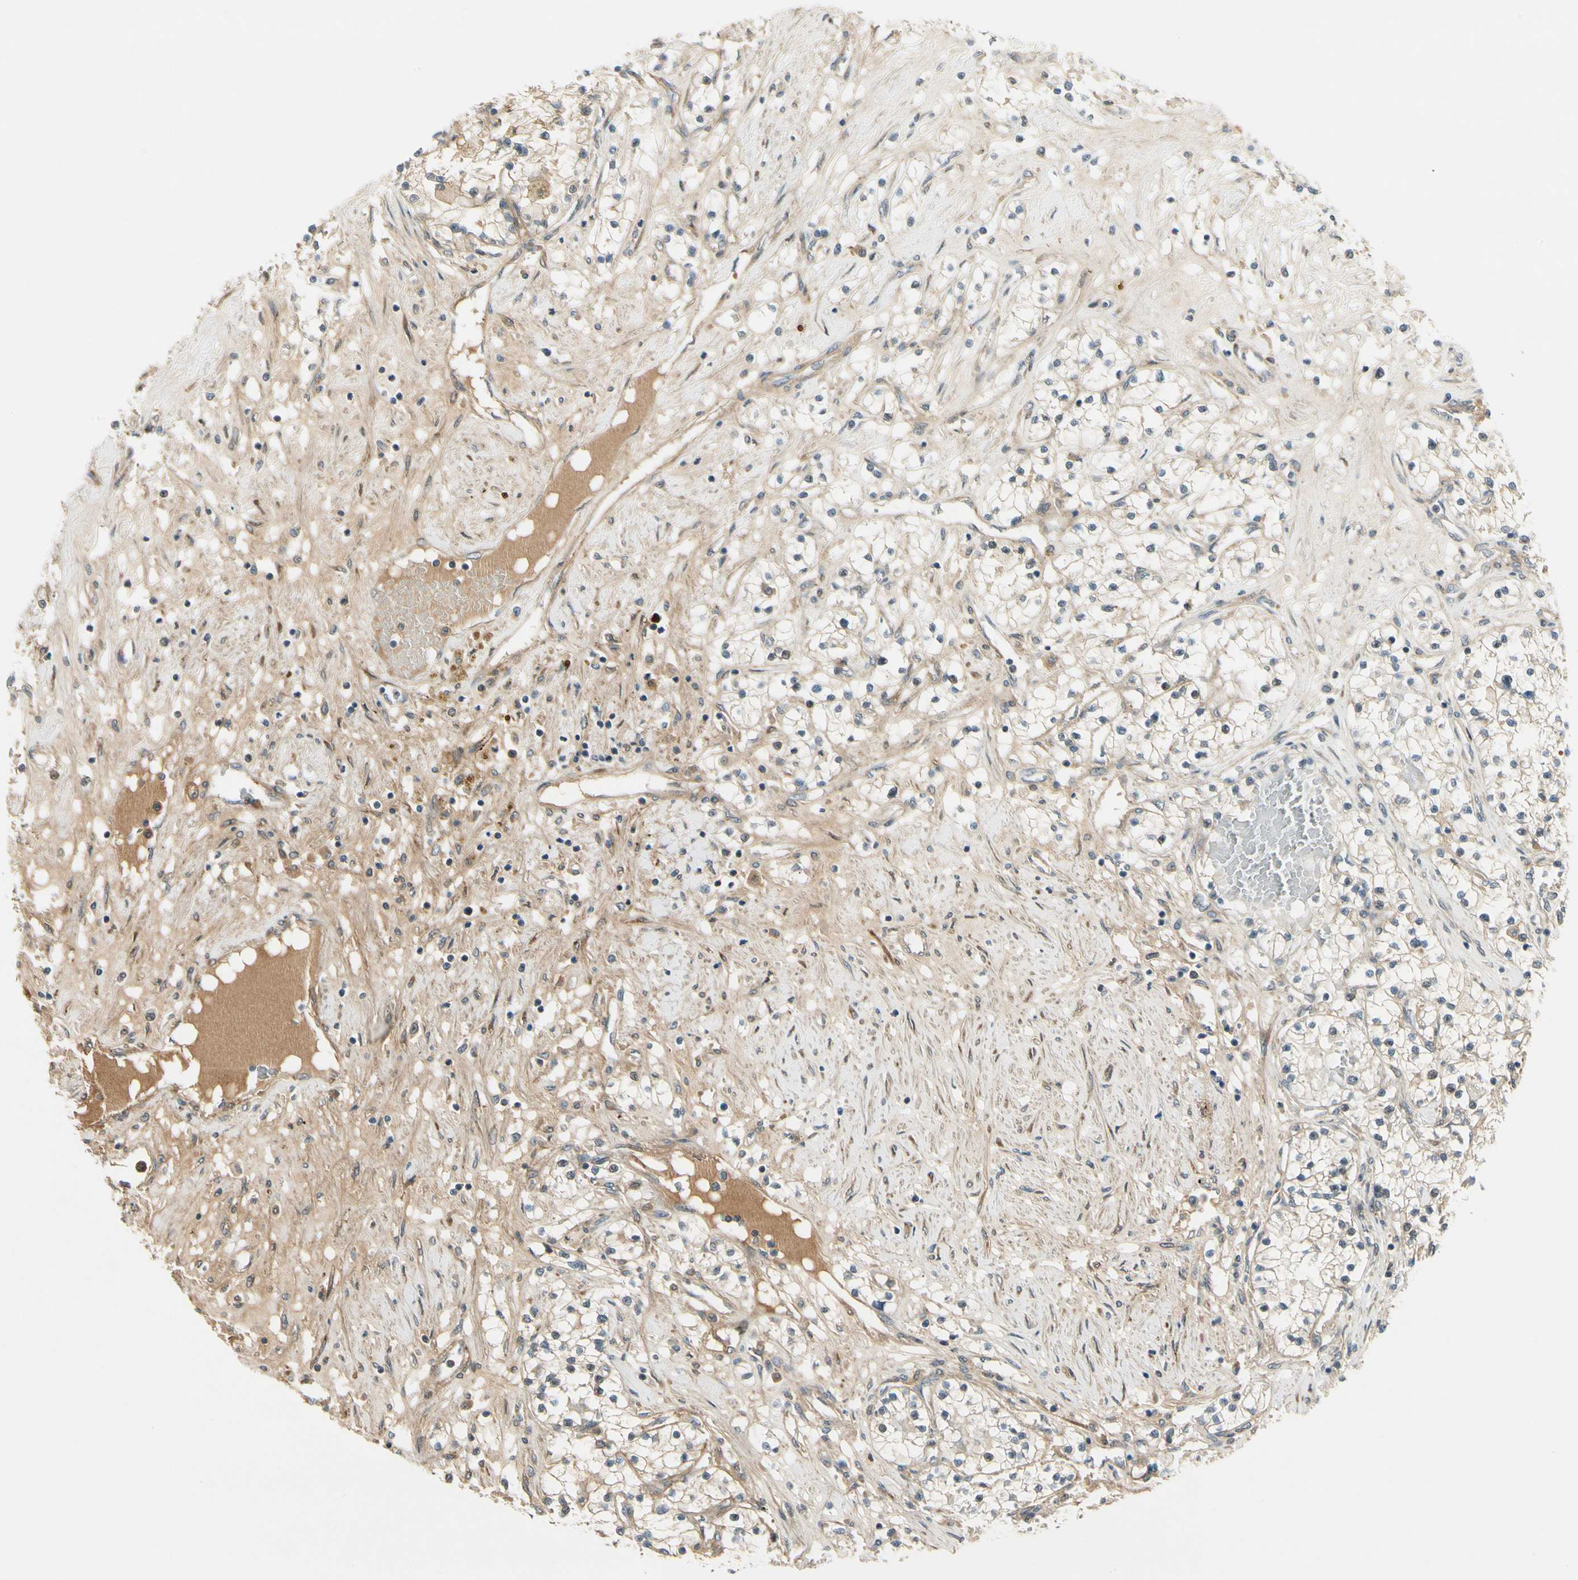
{"staining": {"intensity": "weak", "quantity": "25%-75%", "location": "cytoplasmic/membranous"}, "tissue": "renal cancer", "cell_type": "Tumor cells", "image_type": "cancer", "snomed": [{"axis": "morphology", "description": "Adenocarcinoma, NOS"}, {"axis": "topography", "description": "Kidney"}], "caption": "Brown immunohistochemical staining in renal adenocarcinoma reveals weak cytoplasmic/membranous expression in approximately 25%-75% of tumor cells. The staining is performed using DAB (3,3'-diaminobenzidine) brown chromogen to label protein expression. The nuclei are counter-stained blue using hematoxylin.", "gene": "EPHB3", "patient": {"sex": "male", "age": 68}}